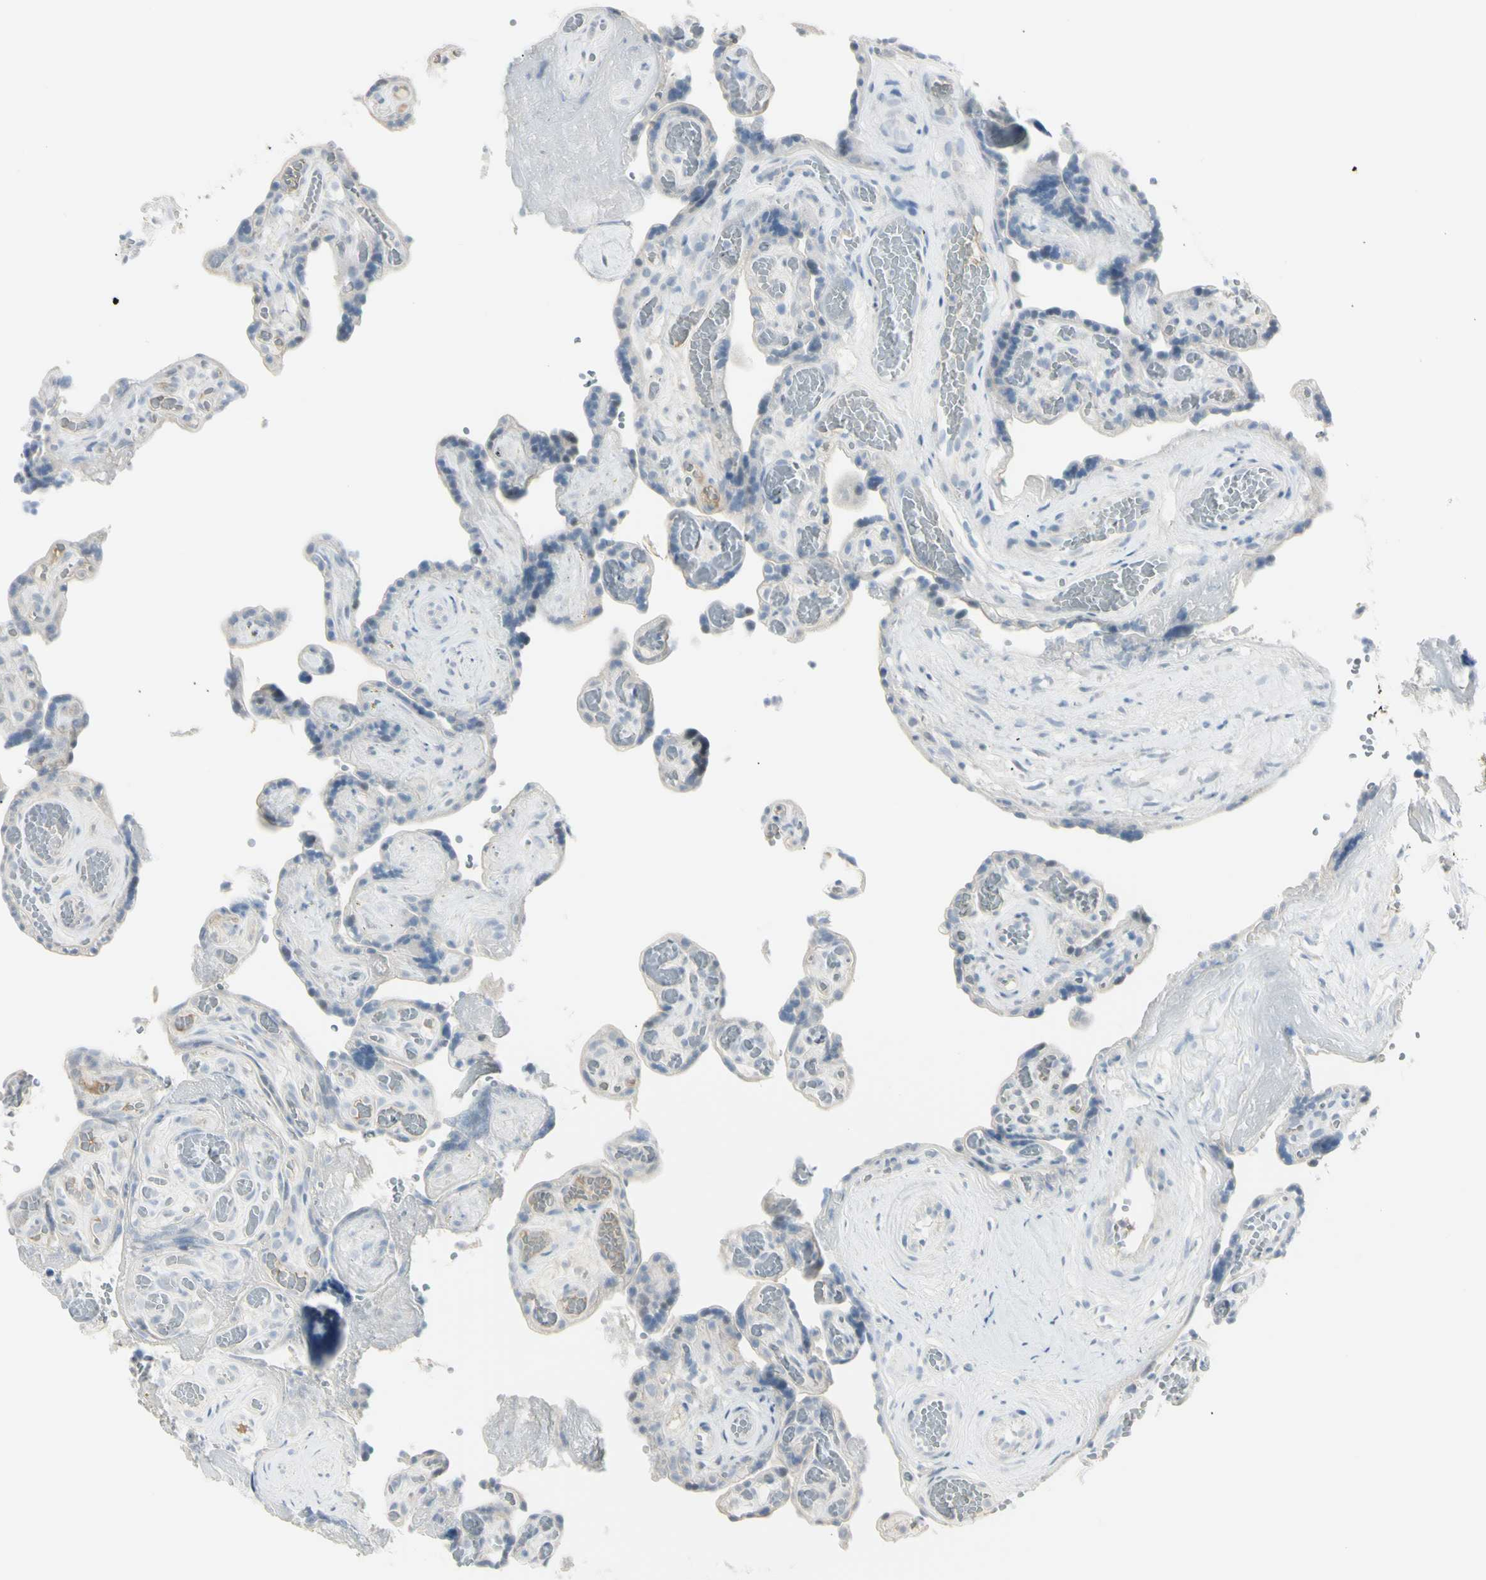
{"staining": {"intensity": "negative", "quantity": "none", "location": "none"}, "tissue": "placenta", "cell_type": "Trophoblastic cells", "image_type": "normal", "snomed": [{"axis": "morphology", "description": "Normal tissue, NOS"}, {"axis": "topography", "description": "Placenta"}], "caption": "Immunohistochemistry (IHC) image of benign placenta: human placenta stained with DAB (3,3'-diaminobenzidine) shows no significant protein staining in trophoblastic cells. (Stains: DAB immunohistochemistry with hematoxylin counter stain, Microscopy: brightfield microscopy at high magnification).", "gene": "PIP", "patient": {"sex": "female", "age": 30}}